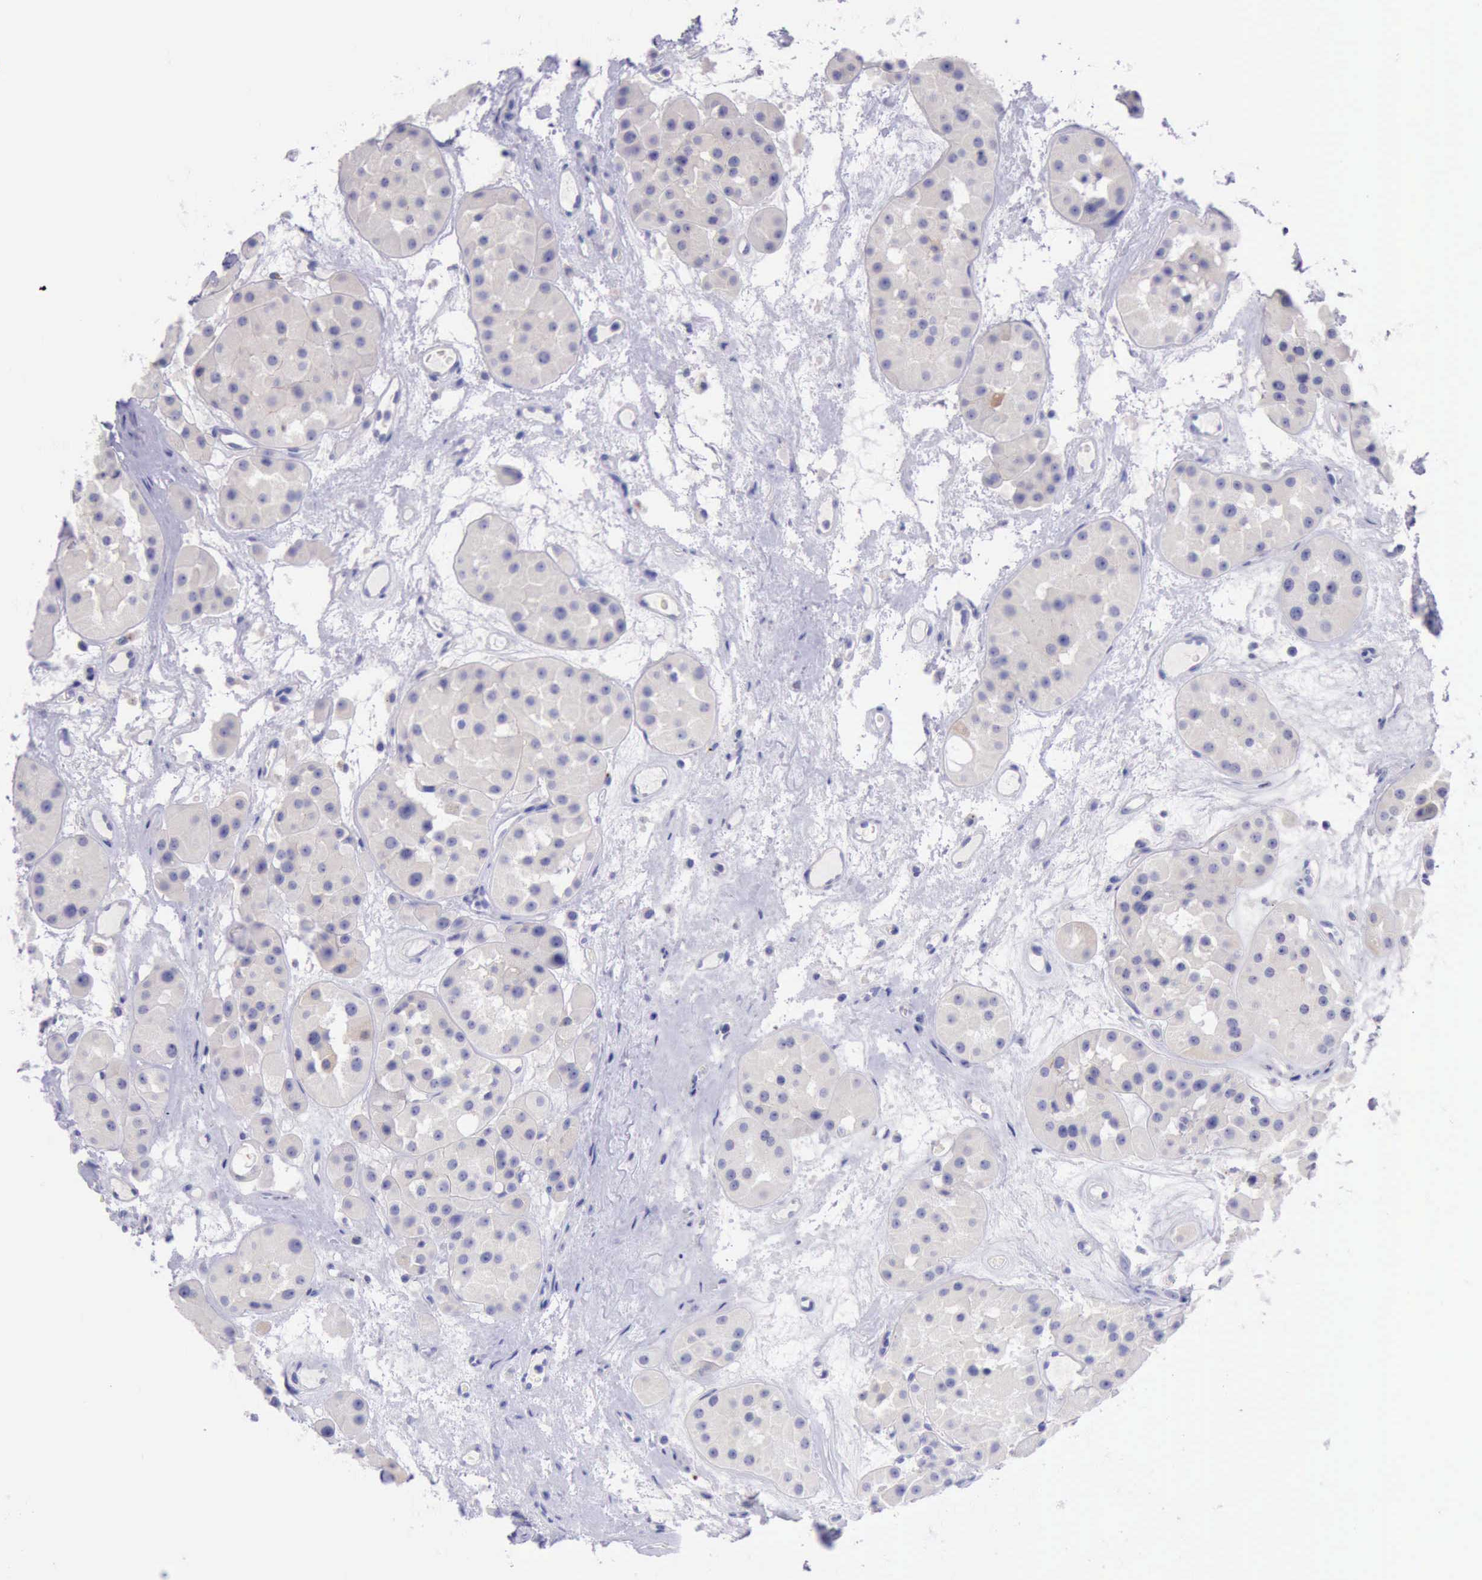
{"staining": {"intensity": "negative", "quantity": "none", "location": "none"}, "tissue": "renal cancer", "cell_type": "Tumor cells", "image_type": "cancer", "snomed": [{"axis": "morphology", "description": "Adenocarcinoma, uncertain malignant potential"}, {"axis": "topography", "description": "Kidney"}], "caption": "Immunohistochemistry (IHC) of human renal cancer exhibits no positivity in tumor cells. The staining was performed using DAB (3,3'-diaminobenzidine) to visualize the protein expression in brown, while the nuclei were stained in blue with hematoxylin (Magnification: 20x).", "gene": "LRFN5", "patient": {"sex": "male", "age": 63}}